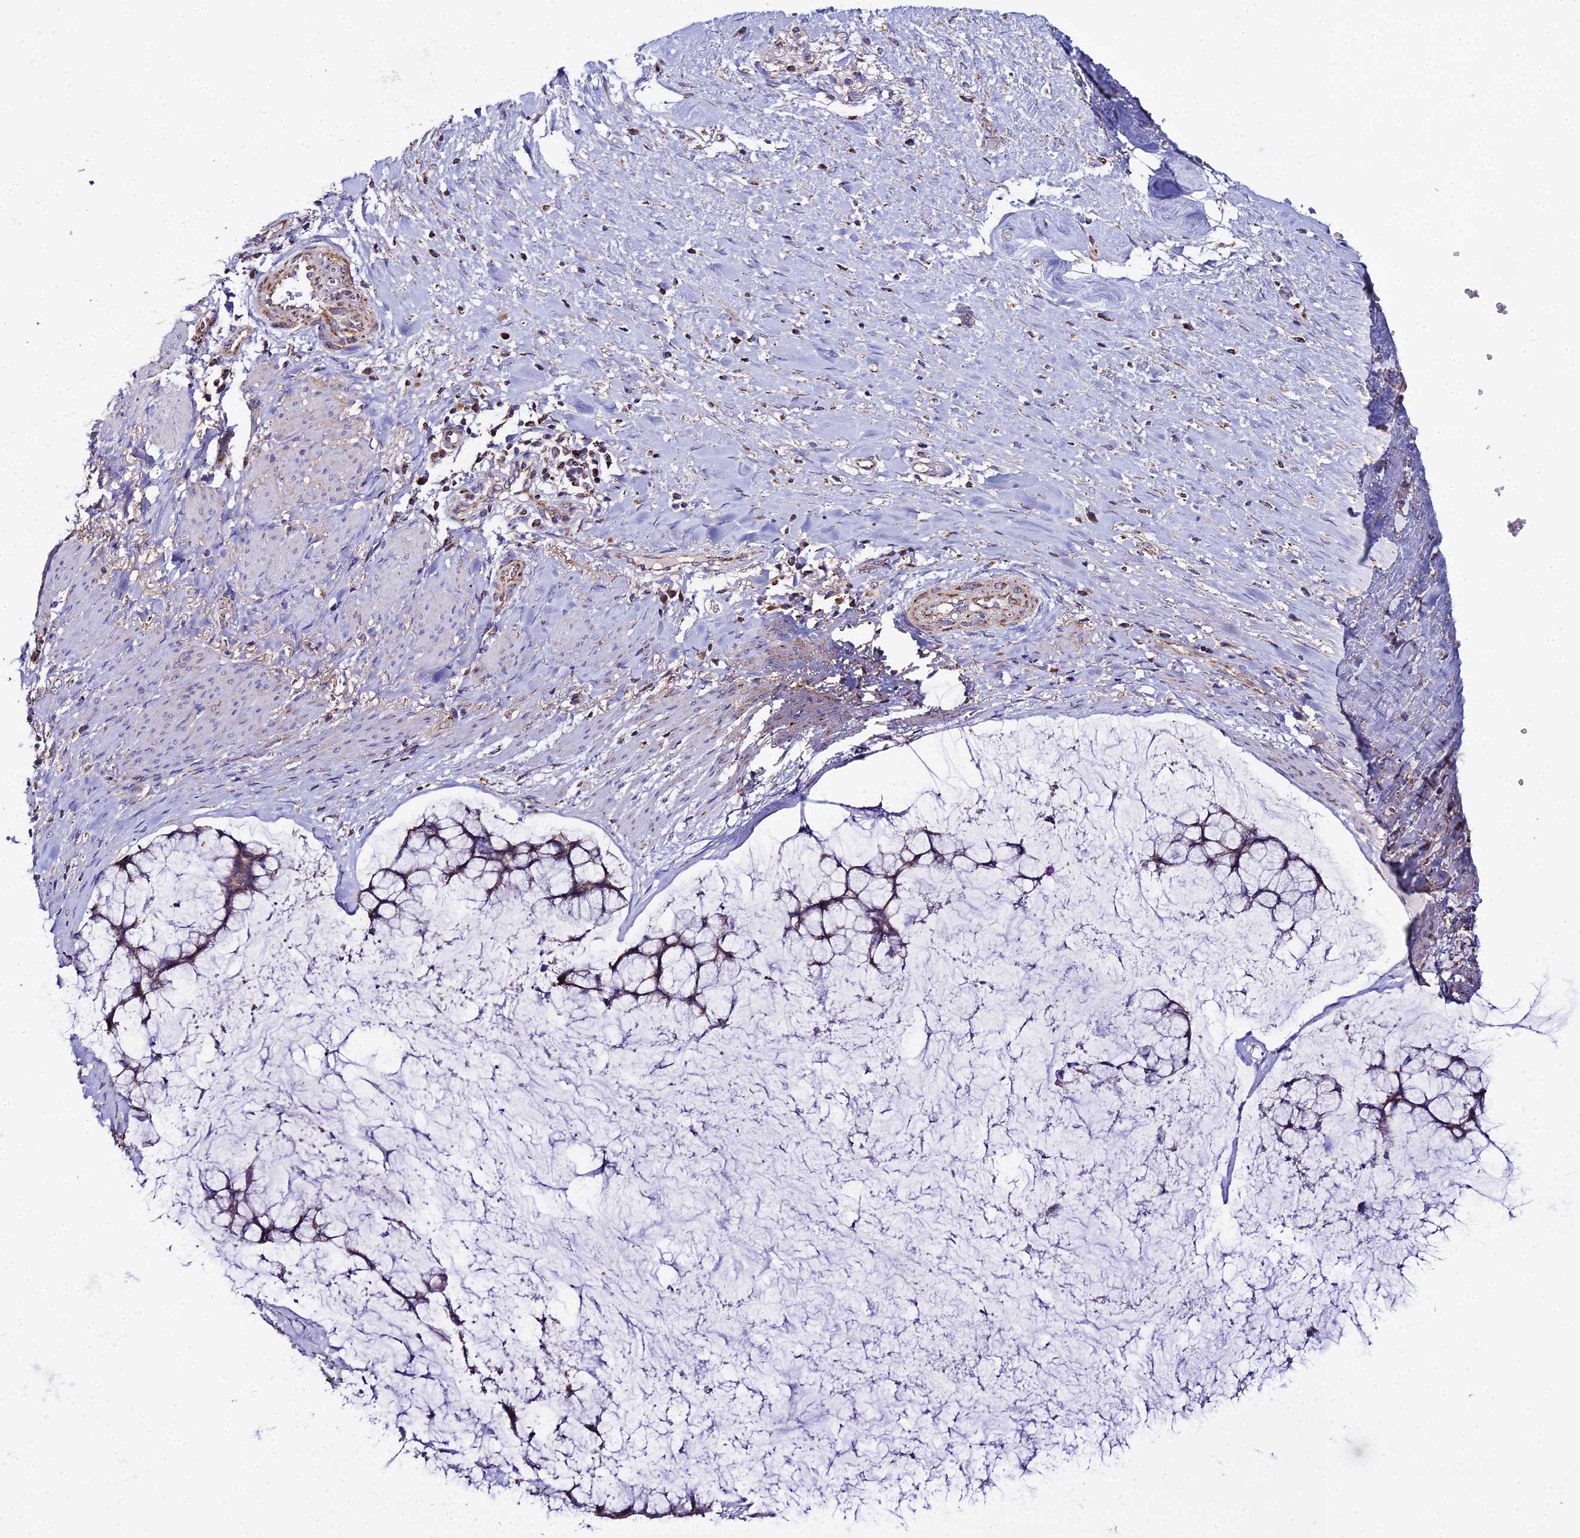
{"staining": {"intensity": "weak", "quantity": ">75%", "location": "cytoplasmic/membranous"}, "tissue": "ovarian cancer", "cell_type": "Tumor cells", "image_type": "cancer", "snomed": [{"axis": "morphology", "description": "Cystadenocarcinoma, mucinous, NOS"}, {"axis": "topography", "description": "Ovary"}], "caption": "The photomicrograph demonstrates a brown stain indicating the presence of a protein in the cytoplasmic/membranous of tumor cells in mucinous cystadenocarcinoma (ovarian).", "gene": "NIPSNAP3A", "patient": {"sex": "female", "age": 42}}